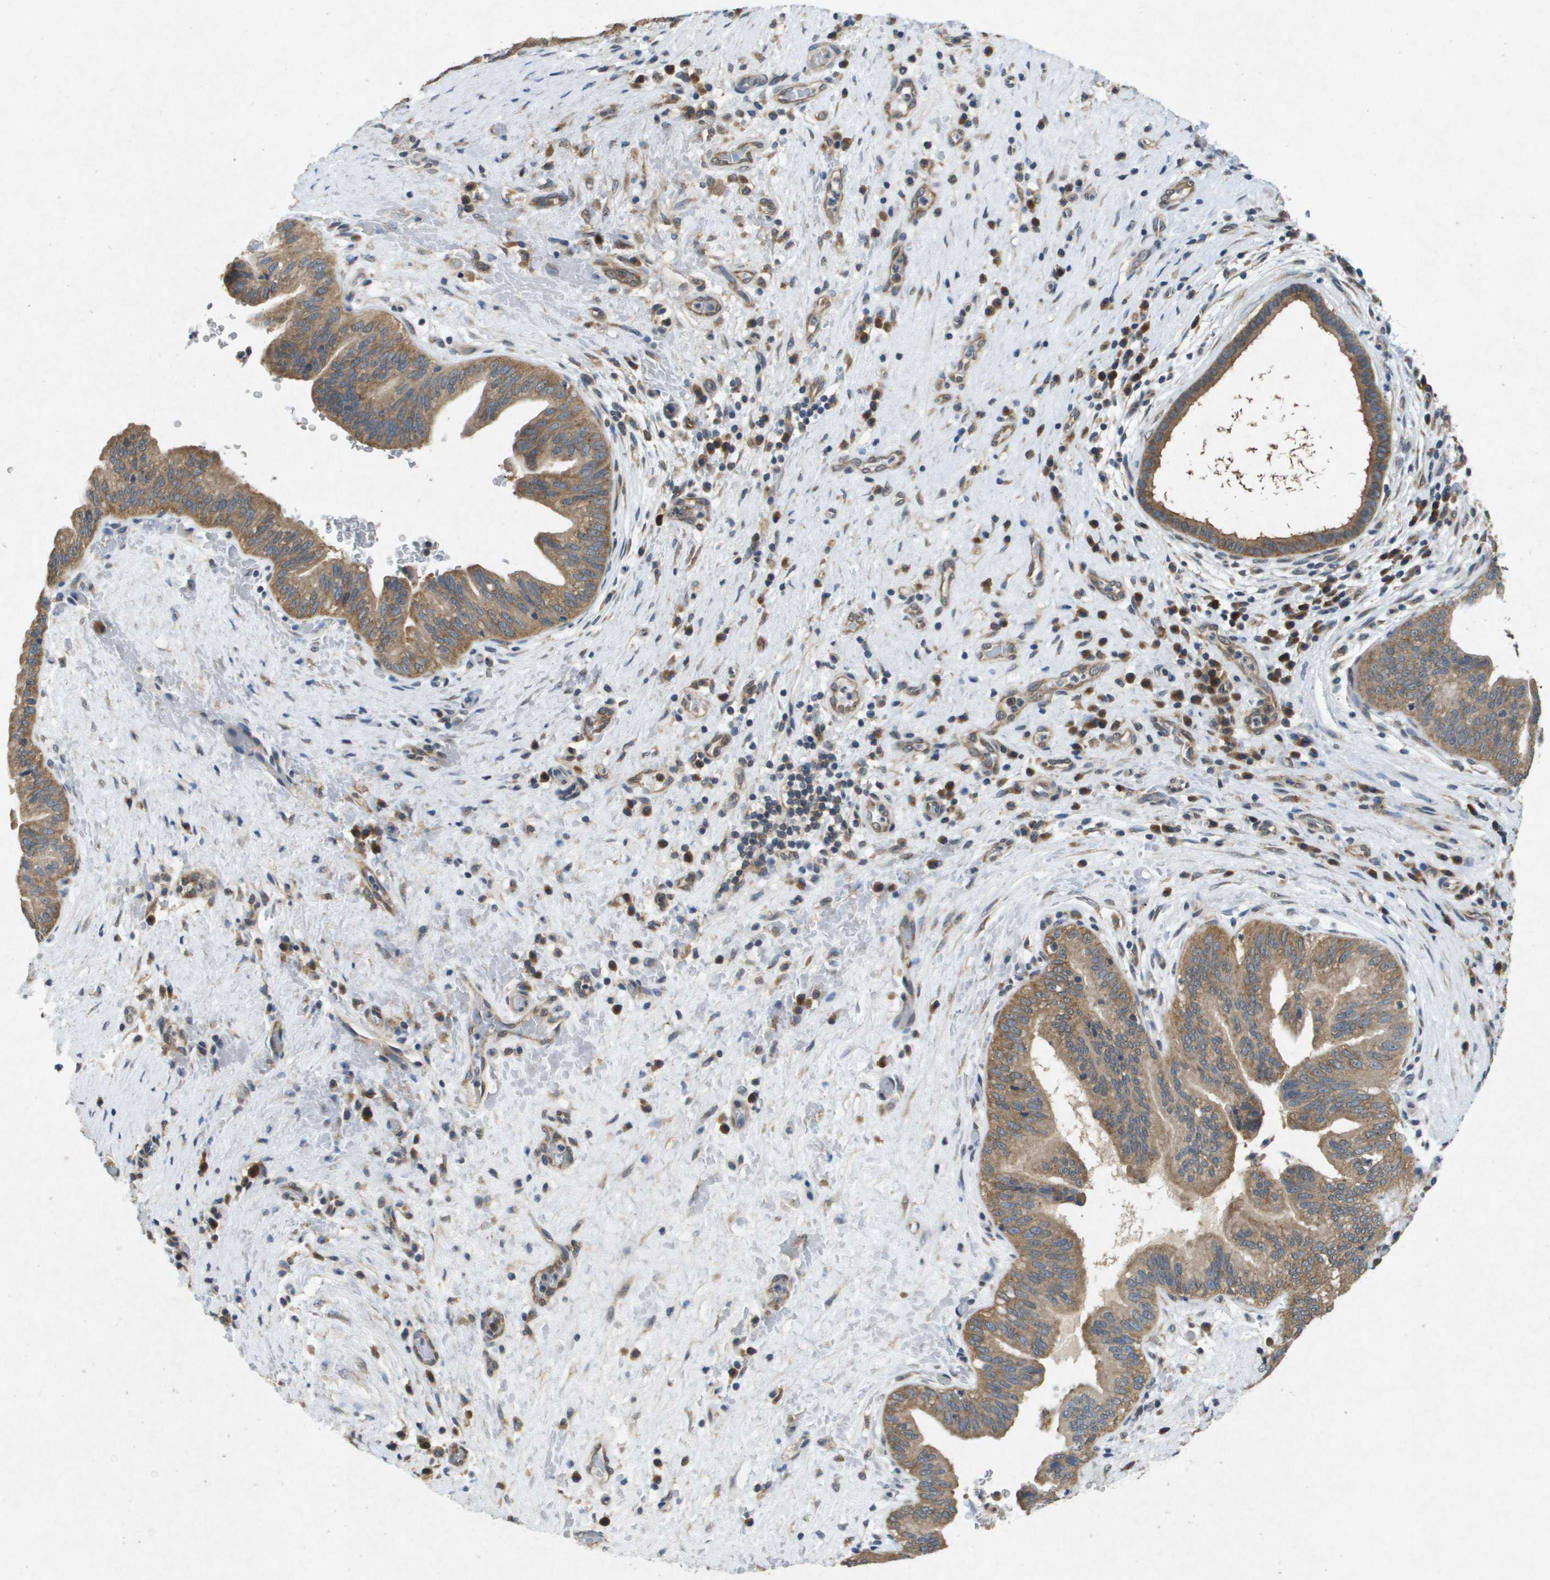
{"staining": {"intensity": "moderate", "quantity": ">75%", "location": "cytoplasmic/membranous"}, "tissue": "liver cancer", "cell_type": "Tumor cells", "image_type": "cancer", "snomed": [{"axis": "morphology", "description": "Cholangiocarcinoma"}, {"axis": "topography", "description": "Liver"}], "caption": "Immunohistochemical staining of liver cancer (cholangiocarcinoma) displays moderate cytoplasmic/membranous protein staining in approximately >75% of tumor cells.", "gene": "PTPRT", "patient": {"sex": "female", "age": 38}}